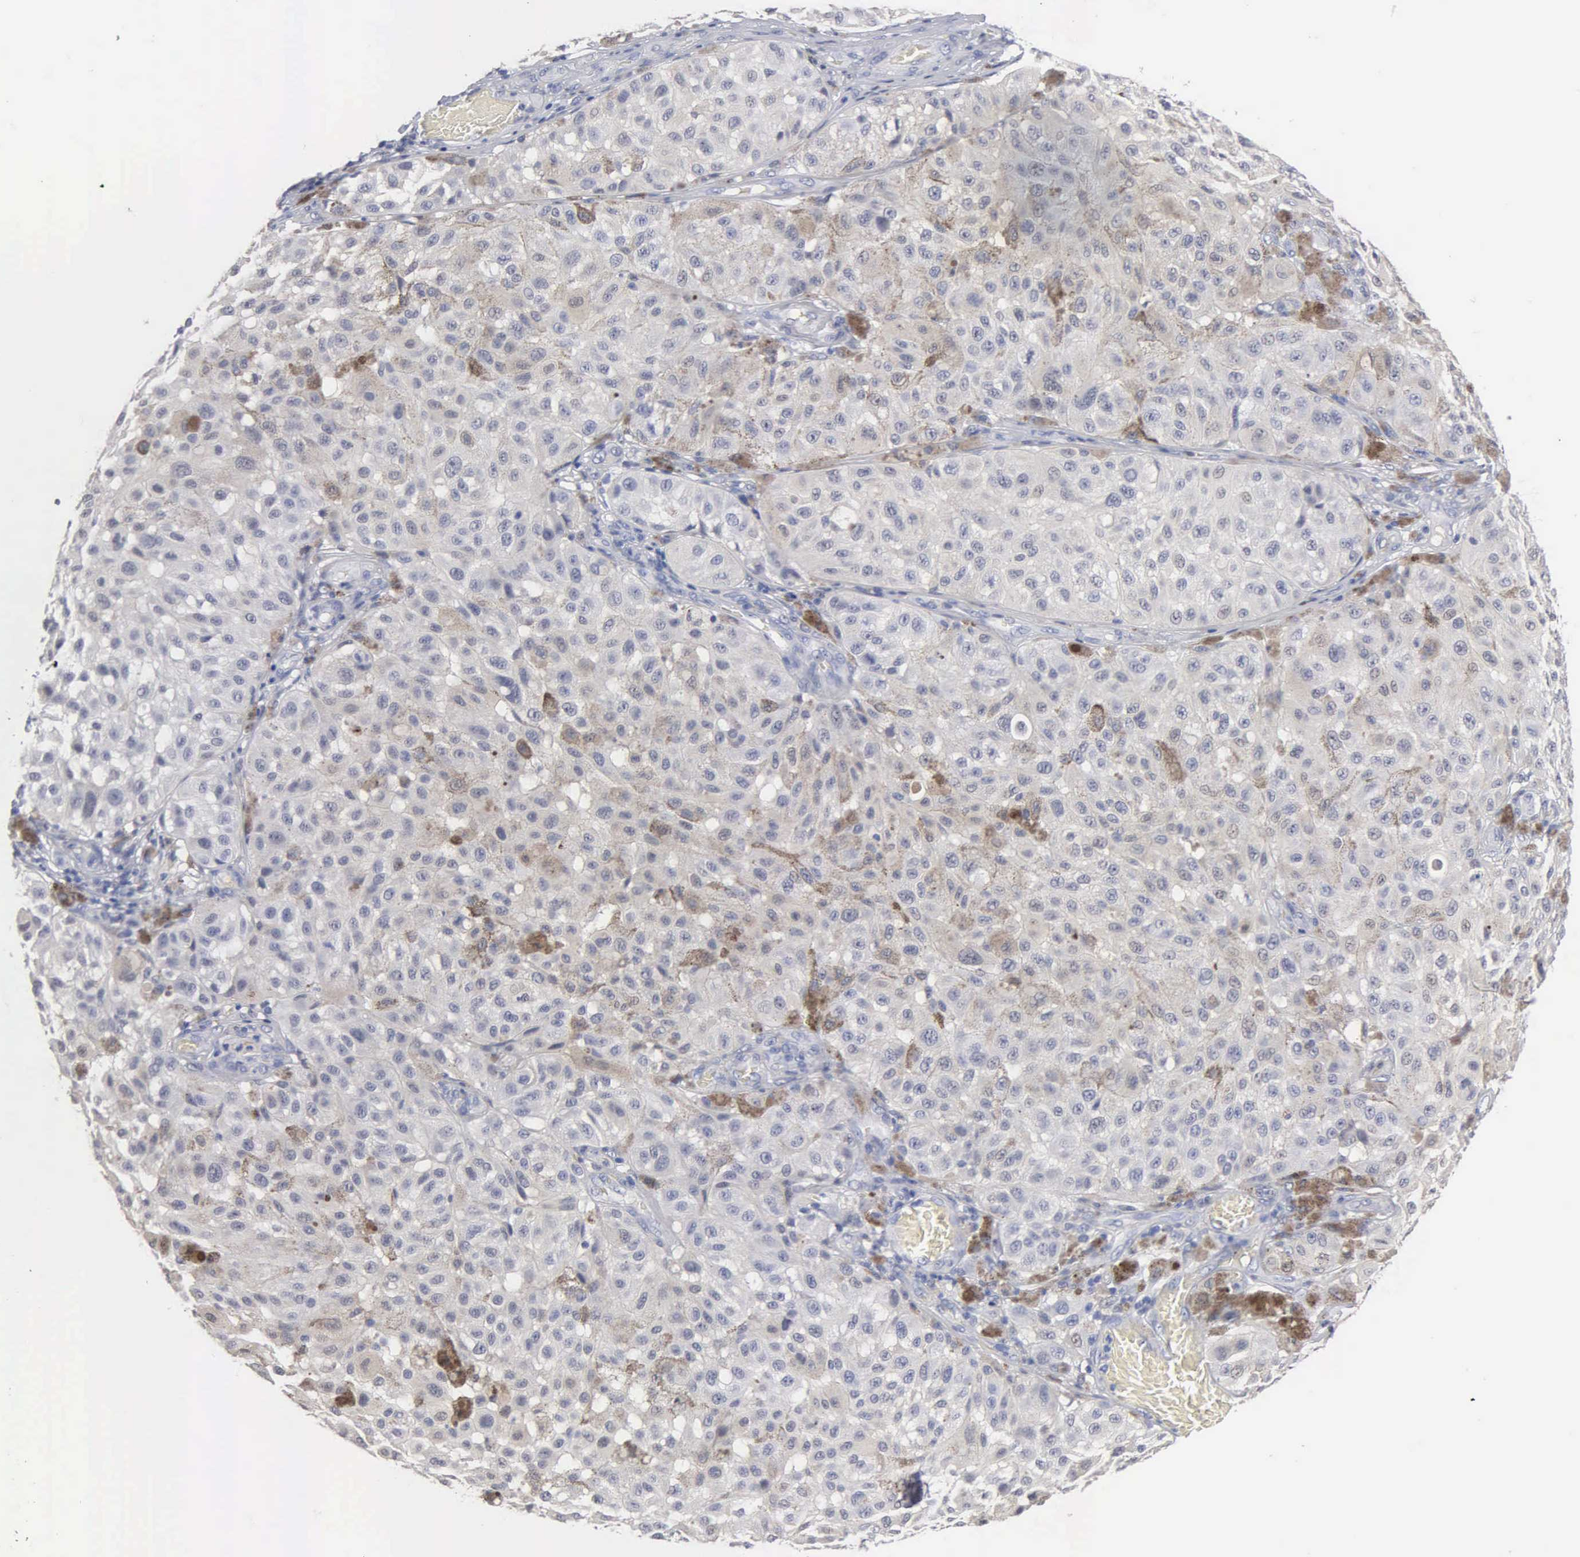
{"staining": {"intensity": "negative", "quantity": "none", "location": "none"}, "tissue": "melanoma", "cell_type": "Tumor cells", "image_type": "cancer", "snomed": [{"axis": "morphology", "description": "Malignant melanoma, NOS"}, {"axis": "topography", "description": "Skin"}], "caption": "Immunohistochemical staining of human malignant melanoma displays no significant positivity in tumor cells.", "gene": "ASPHD2", "patient": {"sex": "female", "age": 64}}